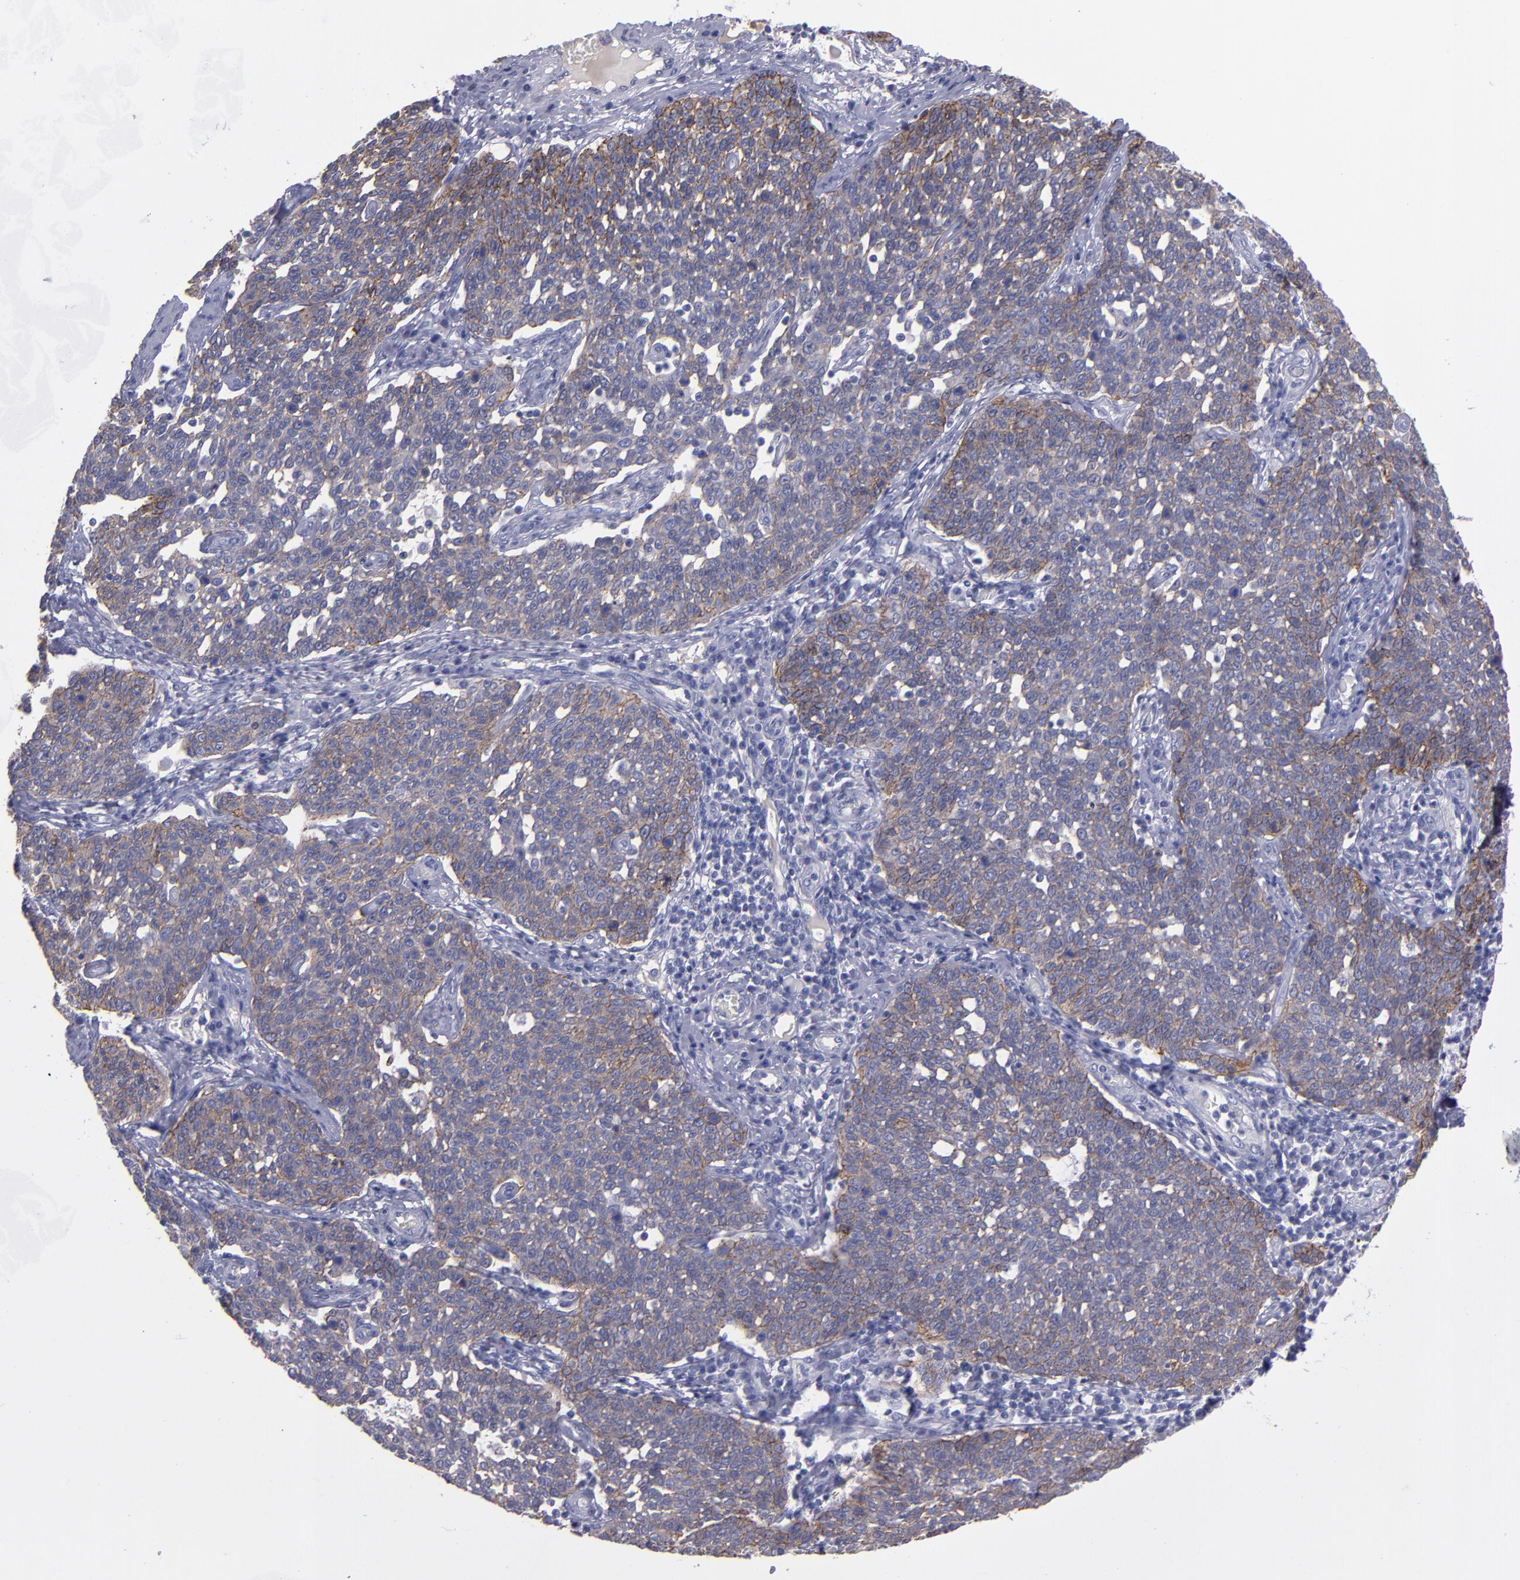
{"staining": {"intensity": "moderate", "quantity": ">75%", "location": "cytoplasmic/membranous"}, "tissue": "cervical cancer", "cell_type": "Tumor cells", "image_type": "cancer", "snomed": [{"axis": "morphology", "description": "Squamous cell carcinoma, NOS"}, {"axis": "topography", "description": "Cervix"}], "caption": "Protein staining displays moderate cytoplasmic/membranous staining in about >75% of tumor cells in cervical squamous cell carcinoma.", "gene": "CDH3", "patient": {"sex": "female", "age": 34}}